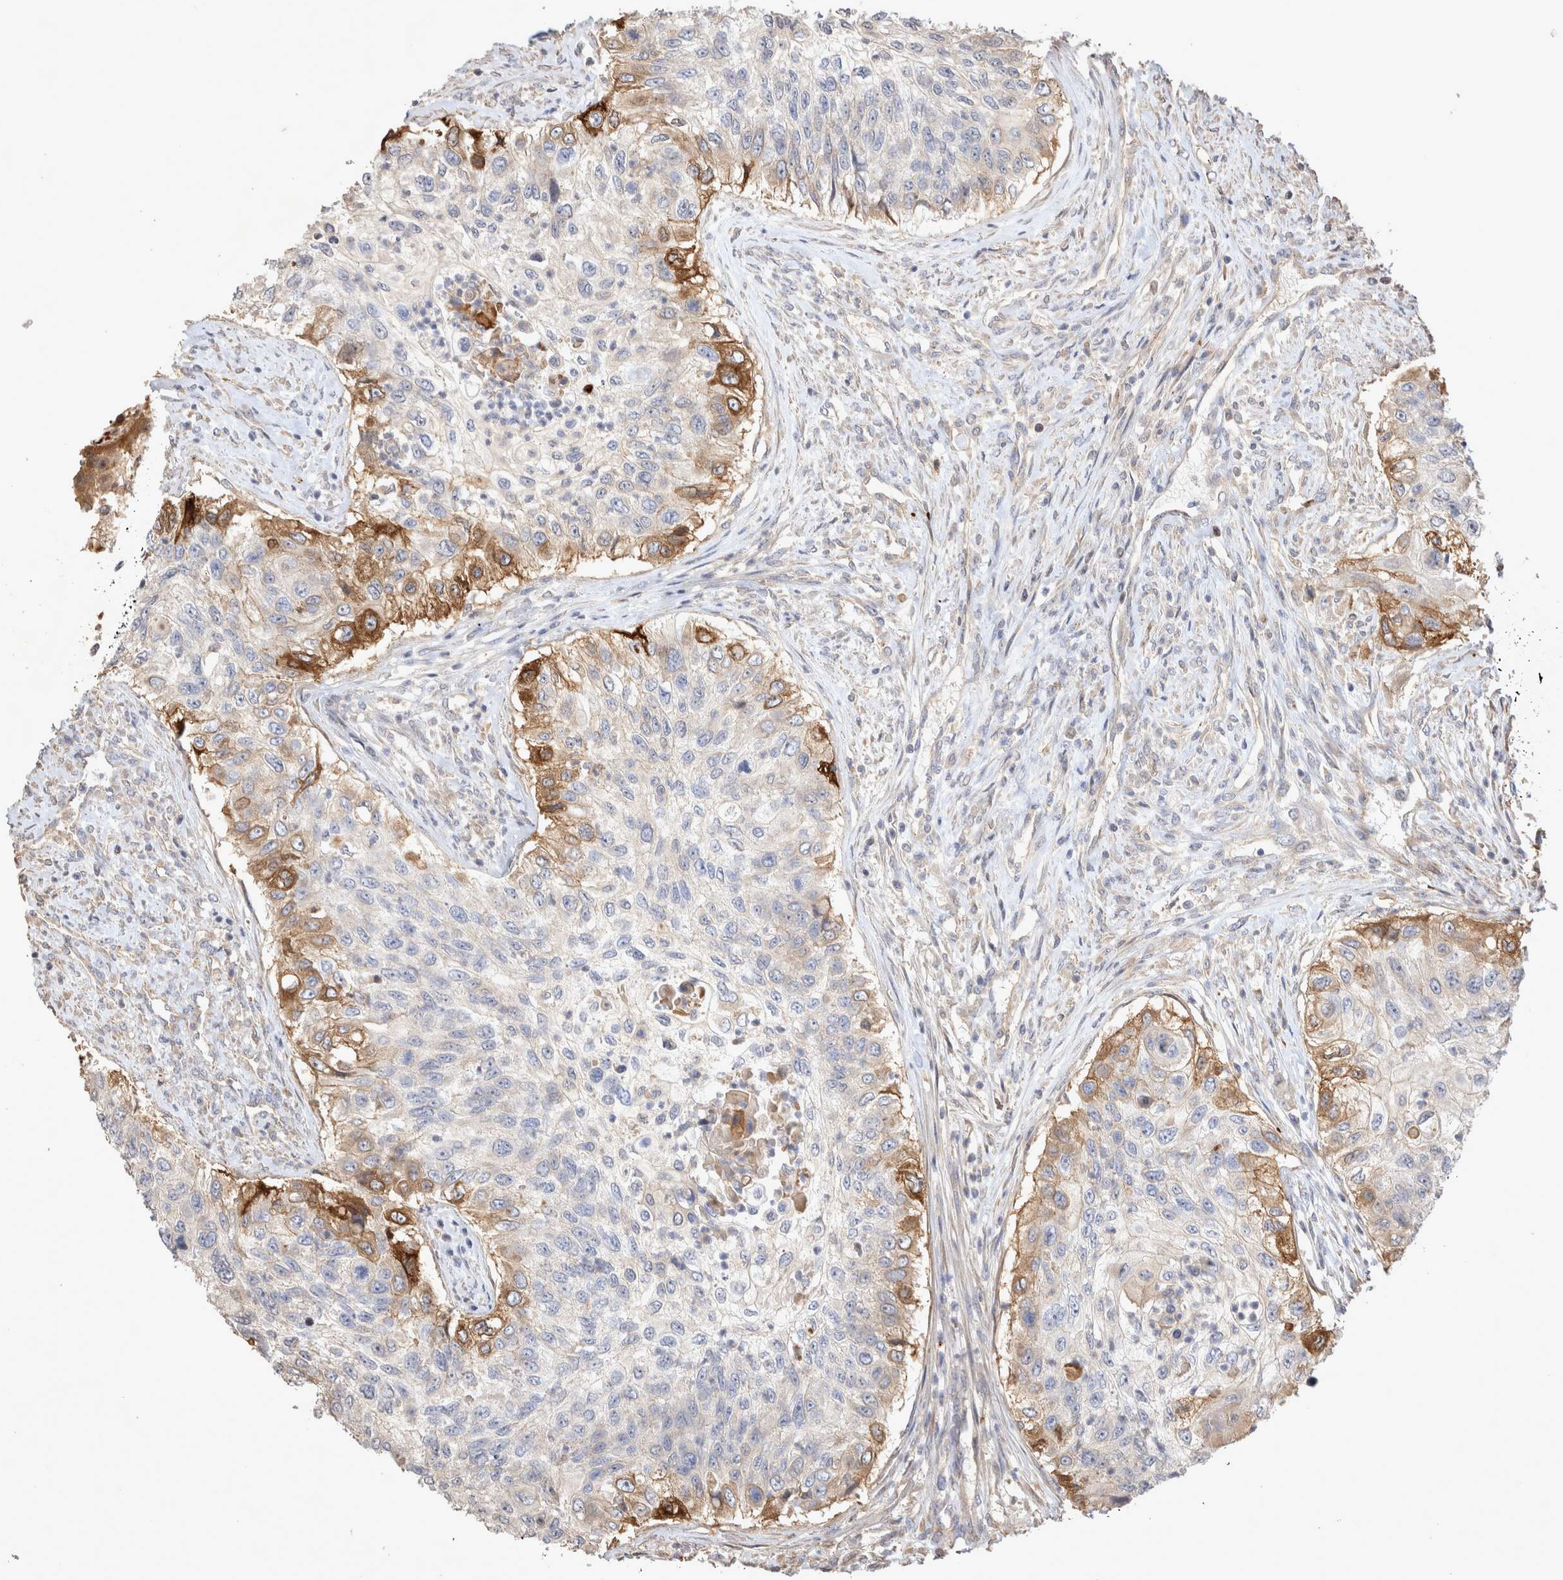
{"staining": {"intensity": "moderate", "quantity": "<25%", "location": "cytoplasmic/membranous"}, "tissue": "urothelial cancer", "cell_type": "Tumor cells", "image_type": "cancer", "snomed": [{"axis": "morphology", "description": "Urothelial carcinoma, High grade"}, {"axis": "topography", "description": "Urinary bladder"}], "caption": "Urothelial cancer stained with DAB (3,3'-diaminobenzidine) immunohistochemistry (IHC) displays low levels of moderate cytoplasmic/membranous expression in approximately <25% of tumor cells.", "gene": "NMU", "patient": {"sex": "female", "age": 60}}